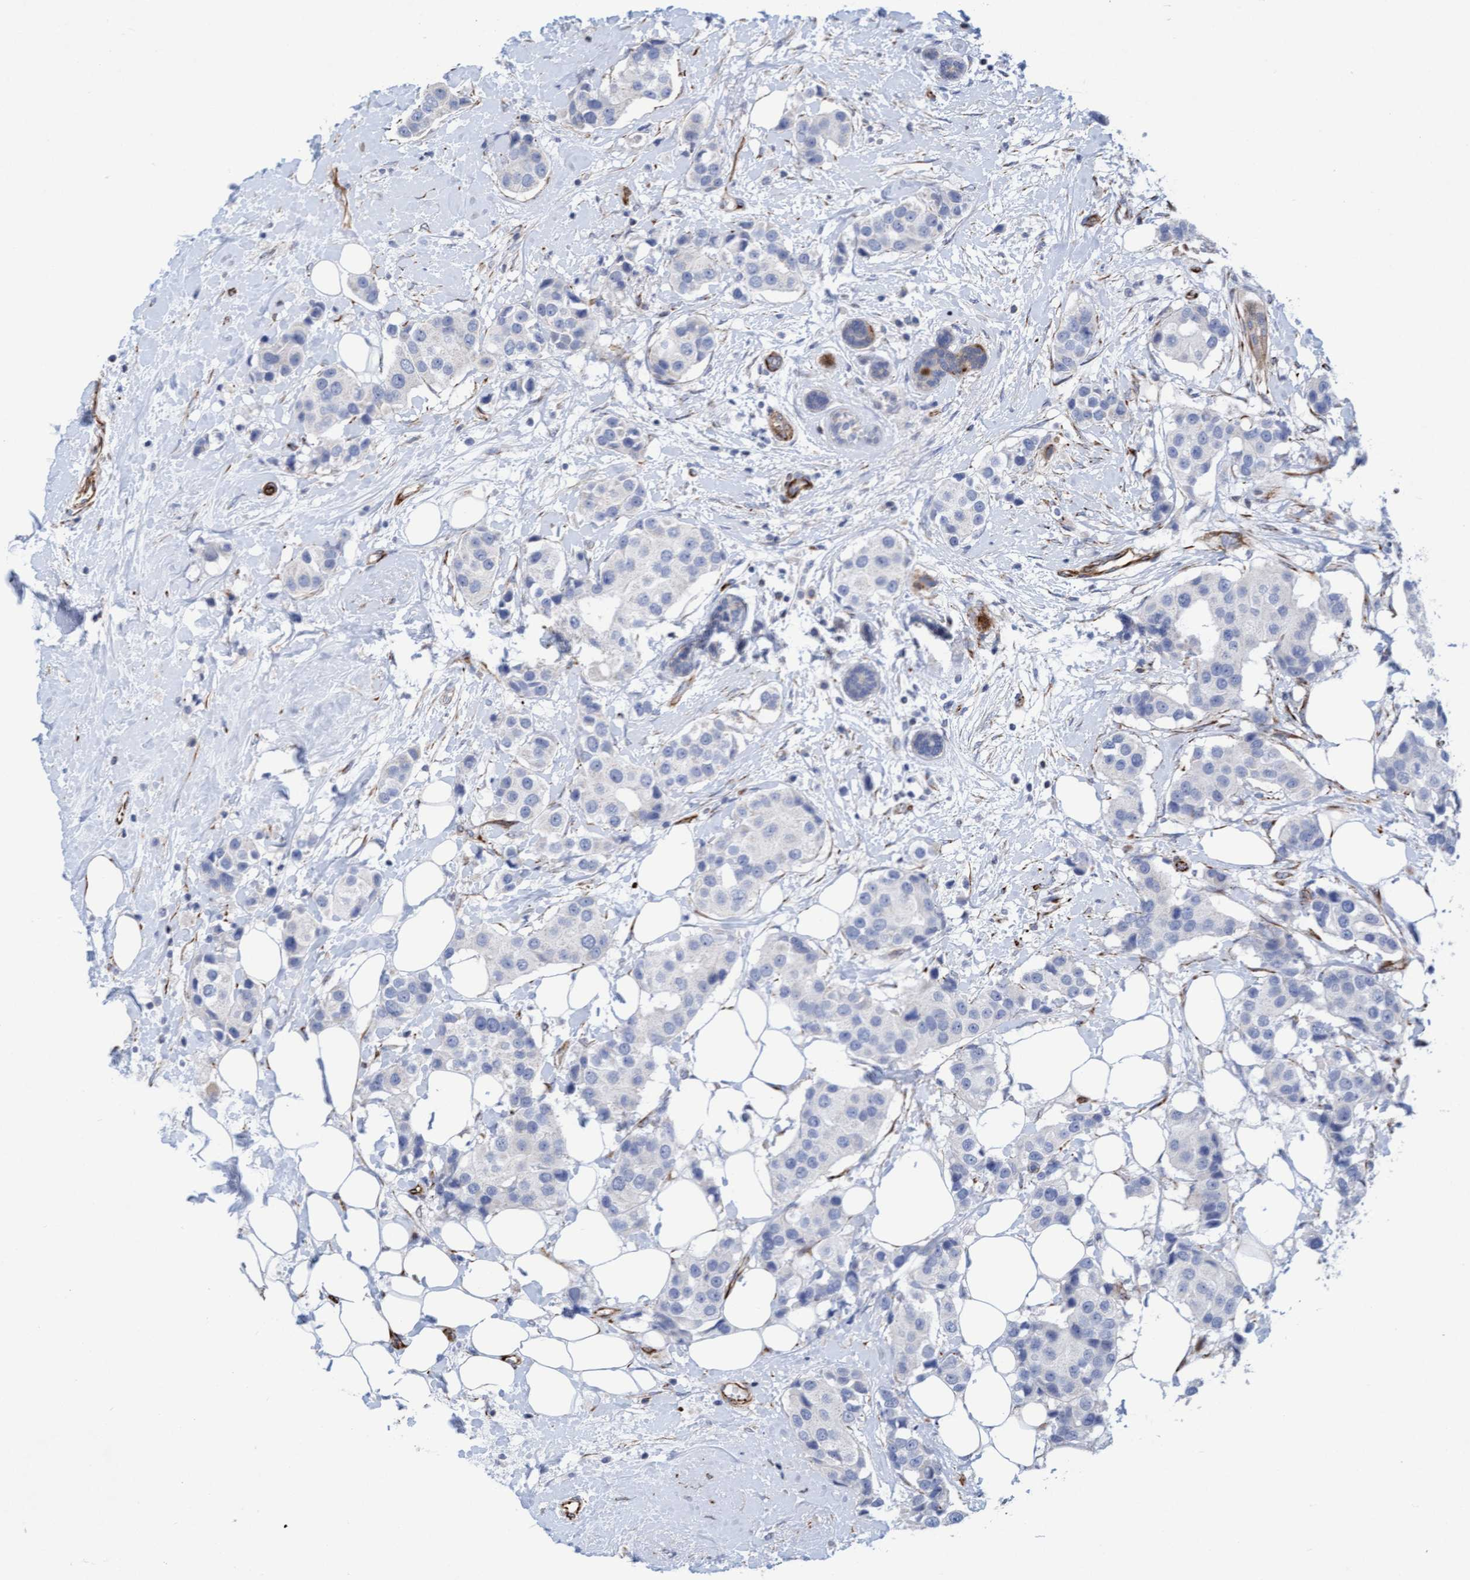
{"staining": {"intensity": "negative", "quantity": "none", "location": "none"}, "tissue": "breast cancer", "cell_type": "Tumor cells", "image_type": "cancer", "snomed": [{"axis": "morphology", "description": "Normal tissue, NOS"}, {"axis": "morphology", "description": "Duct carcinoma"}, {"axis": "topography", "description": "Breast"}], "caption": "Breast cancer was stained to show a protein in brown. There is no significant expression in tumor cells. The staining is performed using DAB (3,3'-diaminobenzidine) brown chromogen with nuclei counter-stained in using hematoxylin.", "gene": "POLG2", "patient": {"sex": "female", "age": 39}}